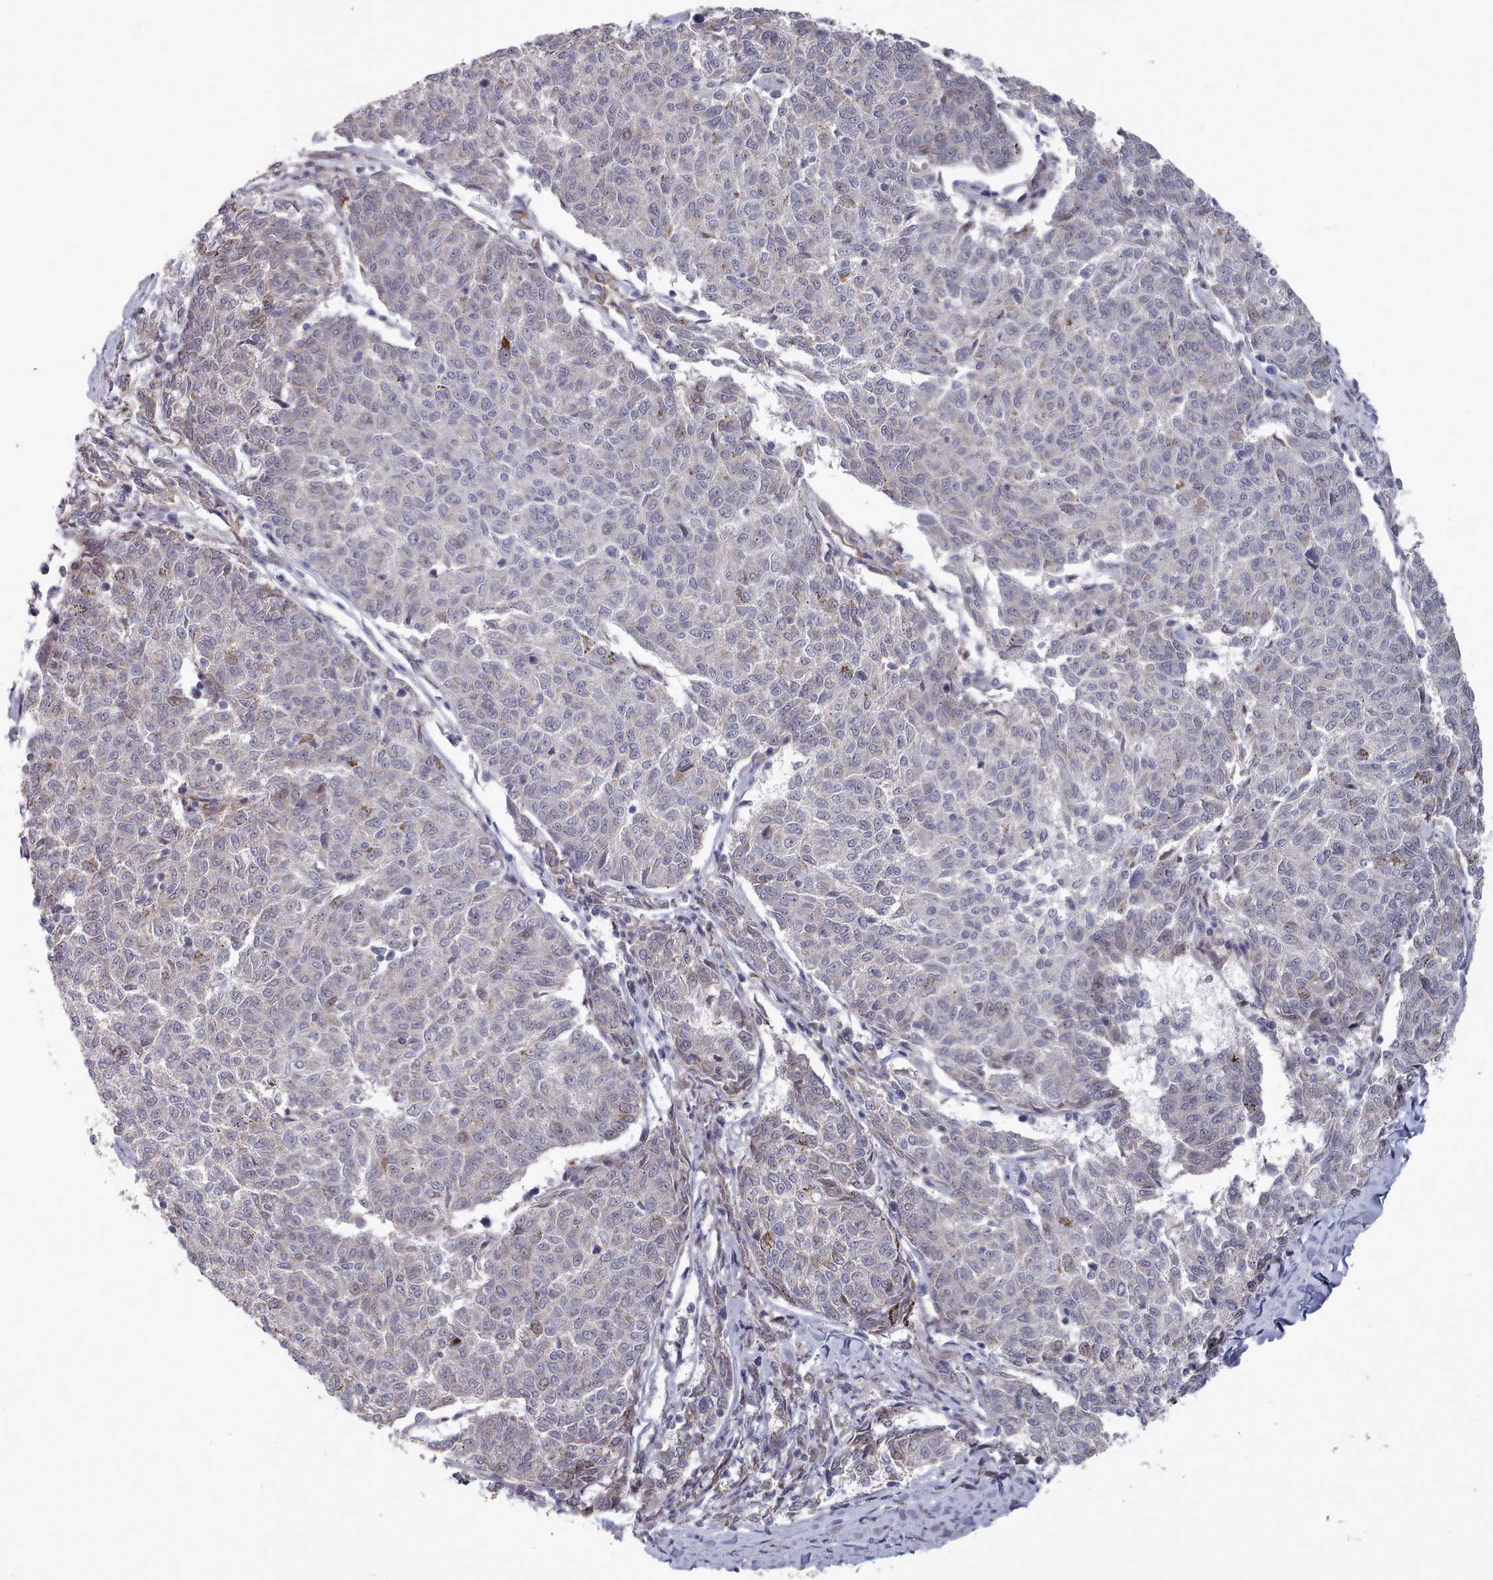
{"staining": {"intensity": "negative", "quantity": "none", "location": "none"}, "tissue": "melanoma", "cell_type": "Tumor cells", "image_type": "cancer", "snomed": [{"axis": "morphology", "description": "Malignant melanoma, NOS"}, {"axis": "topography", "description": "Skin"}], "caption": "Tumor cells show no significant protein staining in malignant melanoma.", "gene": "CPSF4", "patient": {"sex": "female", "age": 72}}